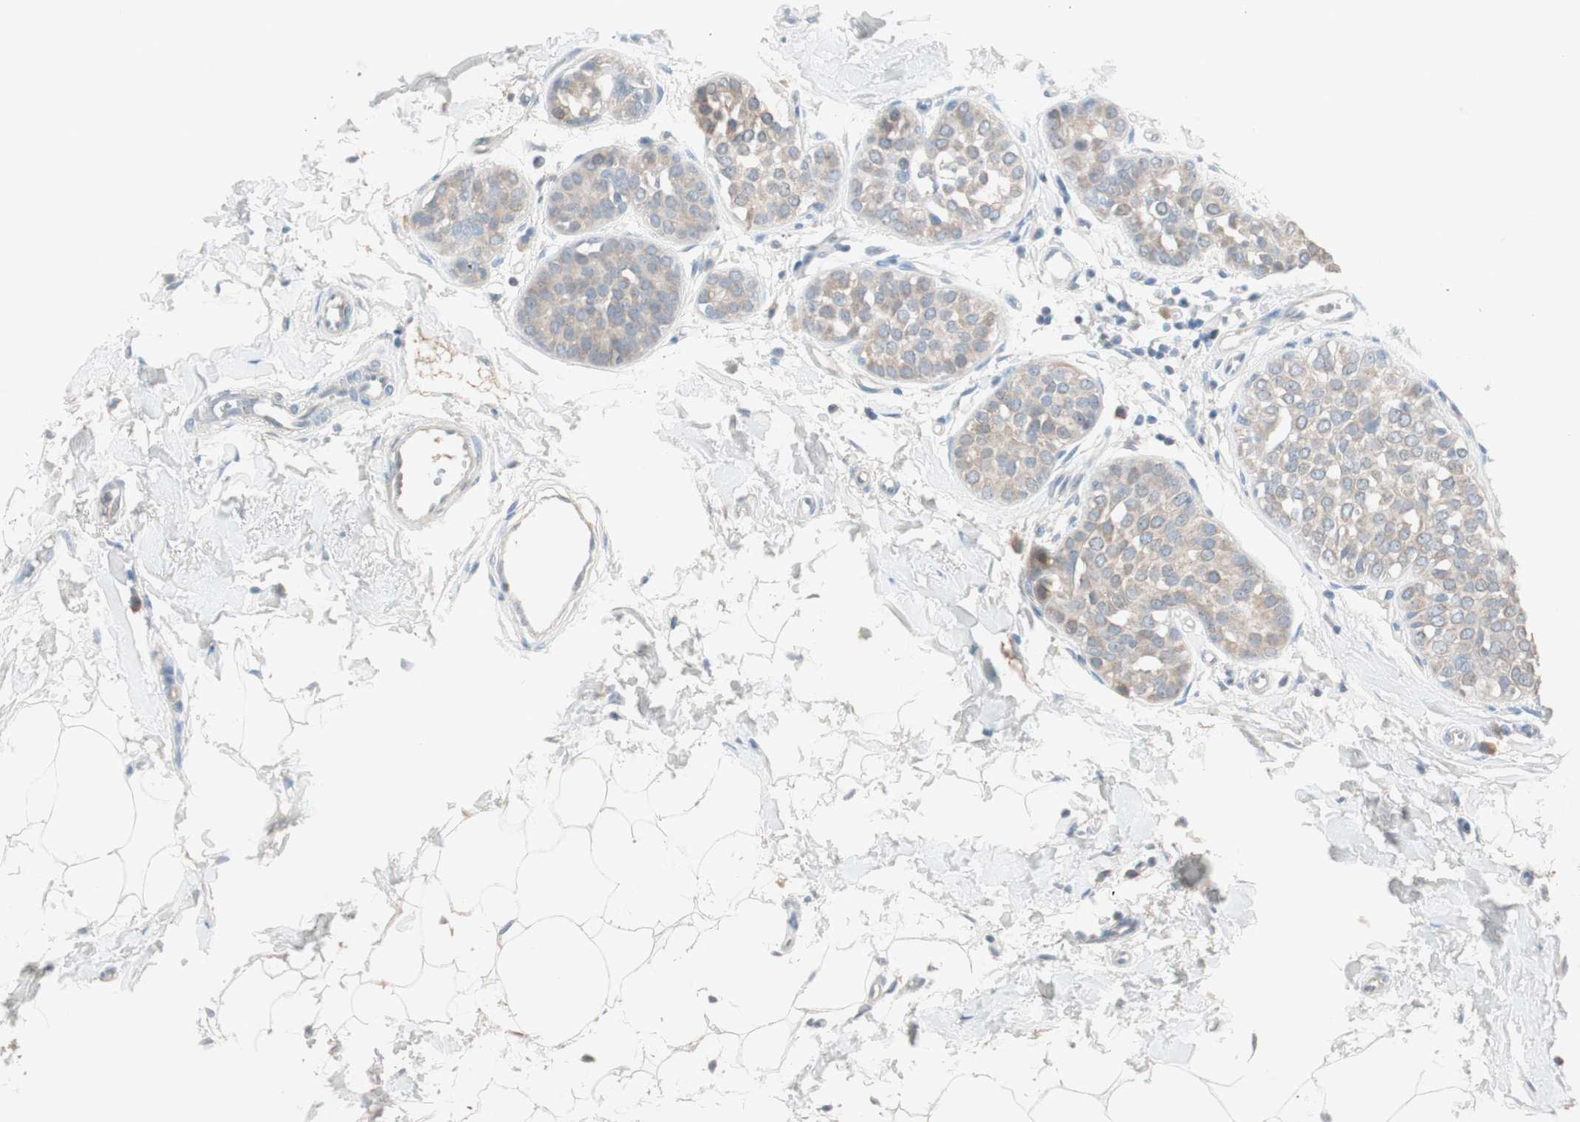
{"staining": {"intensity": "weak", "quantity": ">75%", "location": "cytoplasmic/membranous"}, "tissue": "breast cancer", "cell_type": "Tumor cells", "image_type": "cancer", "snomed": [{"axis": "morphology", "description": "Lobular carcinoma, in situ"}, {"axis": "morphology", "description": "Lobular carcinoma"}, {"axis": "topography", "description": "Breast"}], "caption": "Approximately >75% of tumor cells in human breast lobular carcinoma in situ exhibit weak cytoplasmic/membranous protein expression as visualized by brown immunohistochemical staining.", "gene": "KHK", "patient": {"sex": "female", "age": 41}}